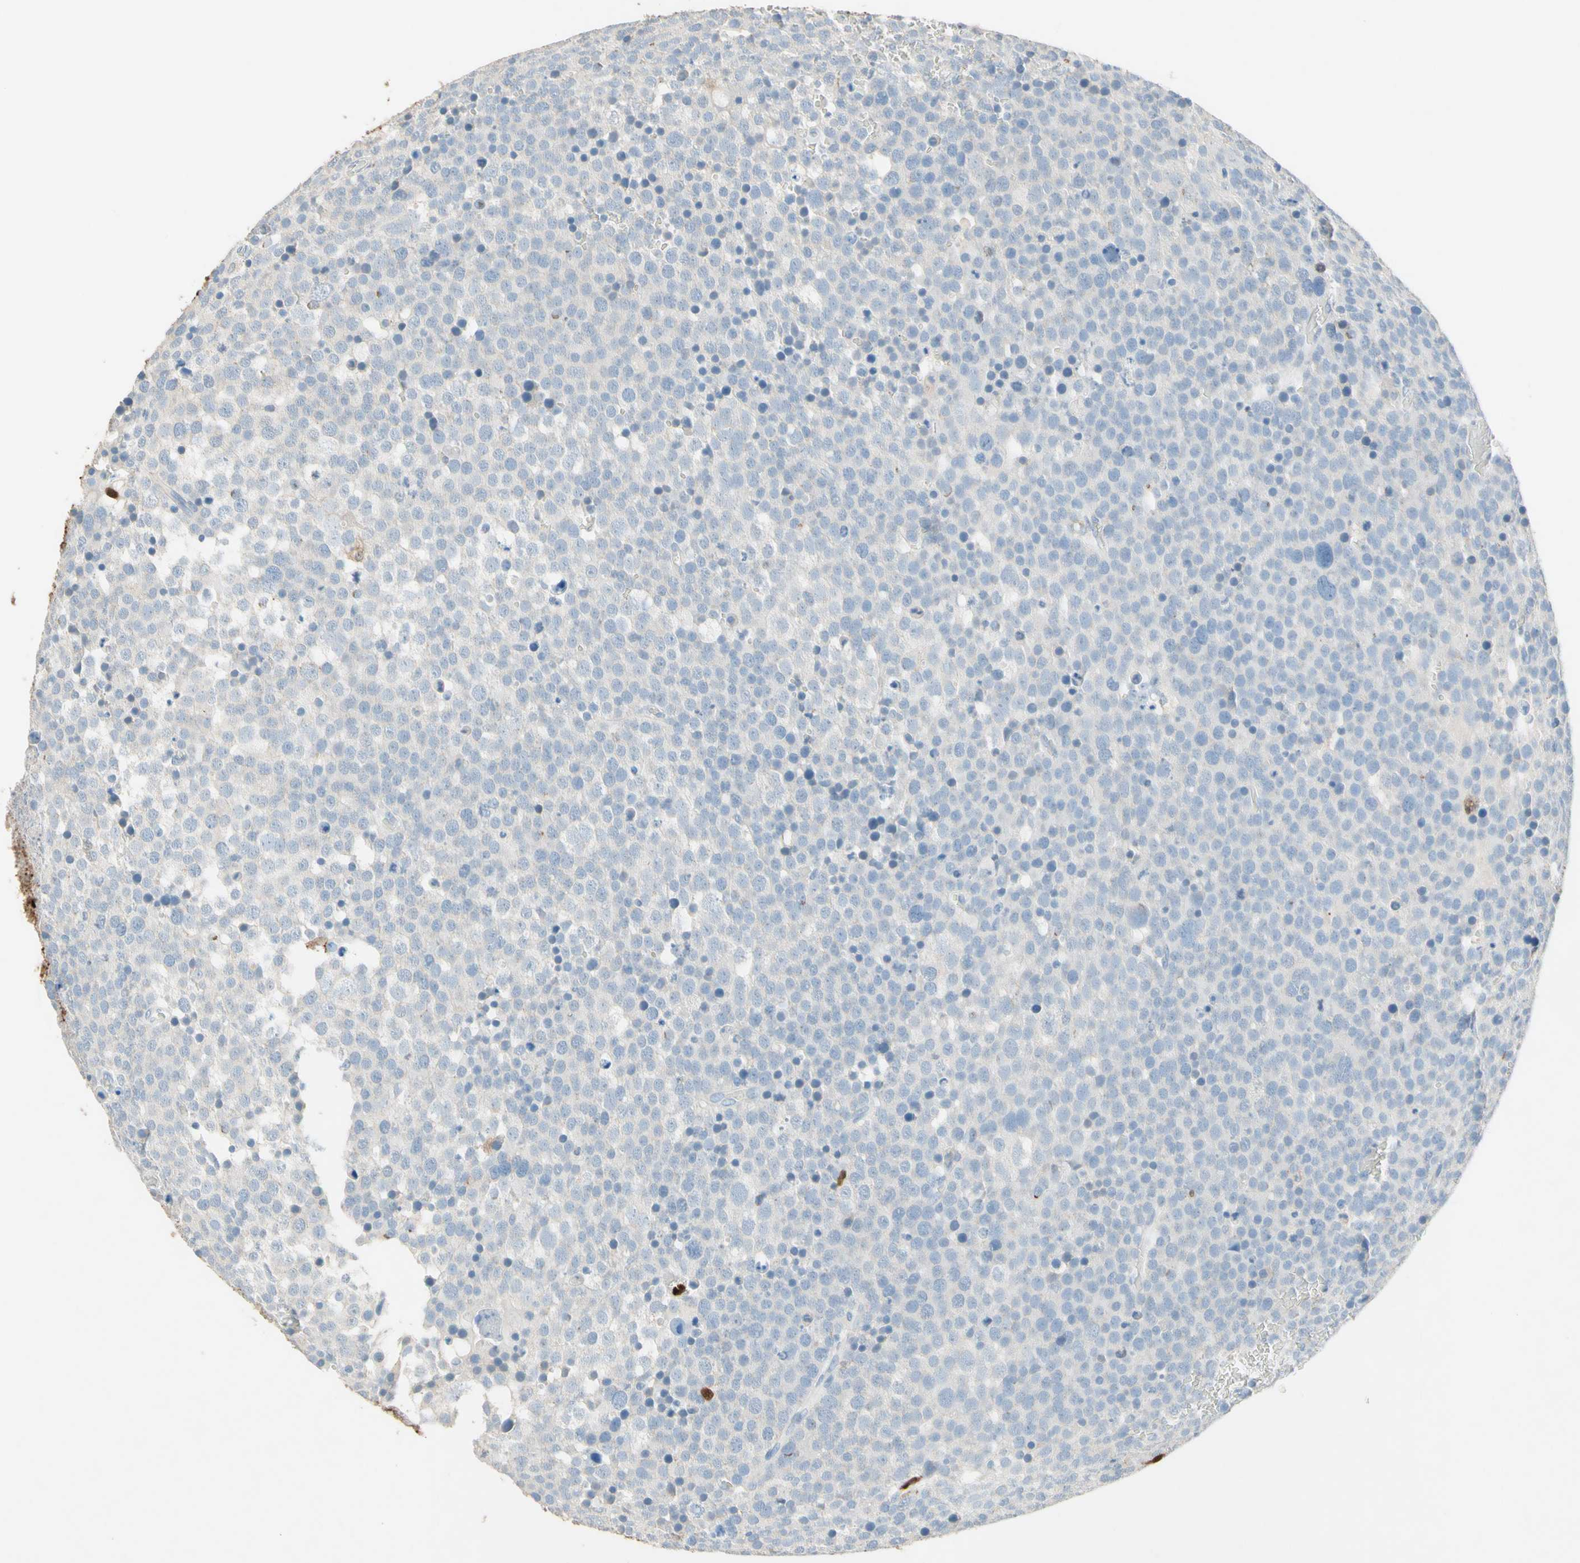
{"staining": {"intensity": "negative", "quantity": "none", "location": "none"}, "tissue": "testis cancer", "cell_type": "Tumor cells", "image_type": "cancer", "snomed": [{"axis": "morphology", "description": "Seminoma, NOS"}, {"axis": "topography", "description": "Testis"}], "caption": "This is an immunohistochemistry histopathology image of seminoma (testis). There is no expression in tumor cells.", "gene": "NFKBIZ", "patient": {"sex": "male", "age": 71}}